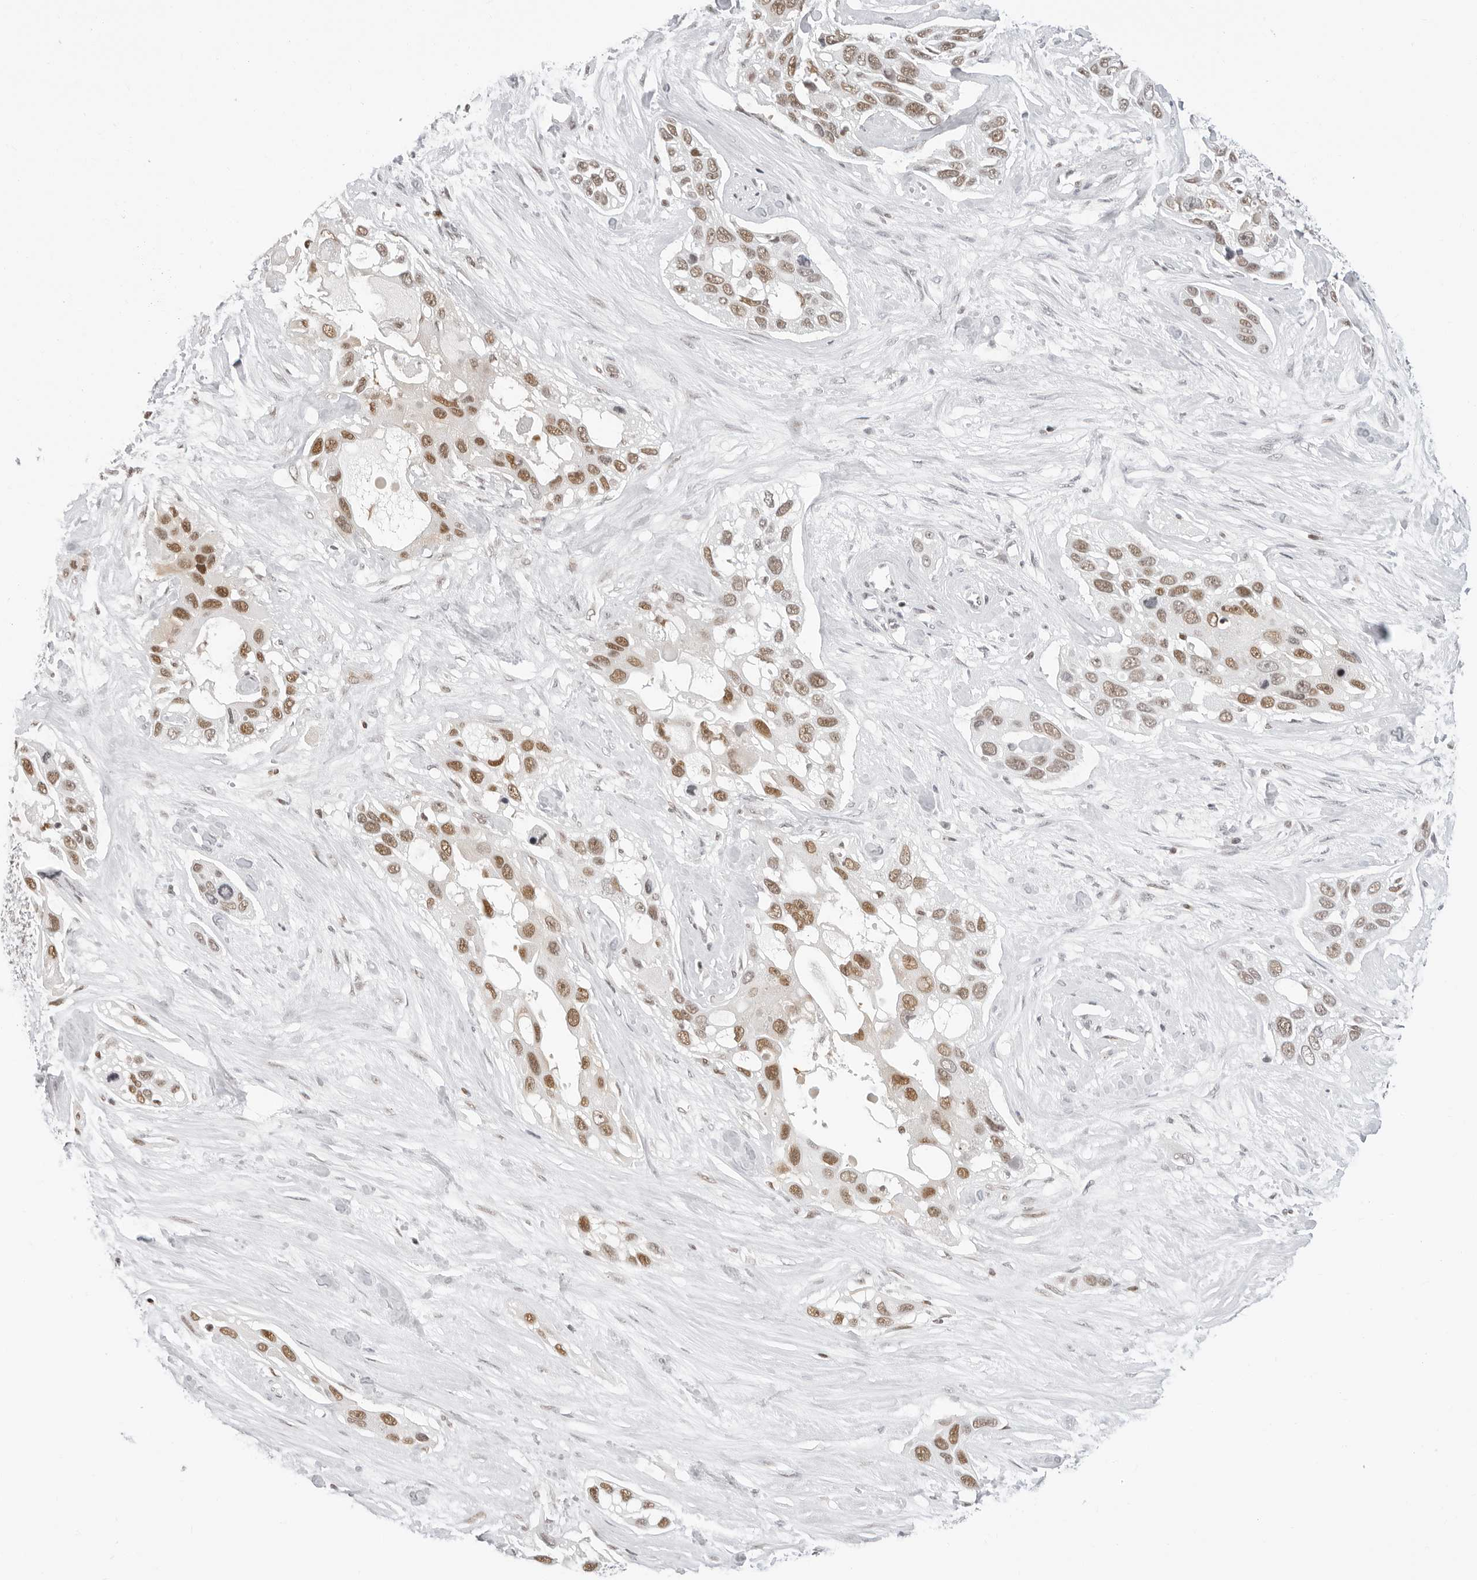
{"staining": {"intensity": "moderate", "quantity": ">75%", "location": "nuclear"}, "tissue": "pancreatic cancer", "cell_type": "Tumor cells", "image_type": "cancer", "snomed": [{"axis": "morphology", "description": "Adenocarcinoma, NOS"}, {"axis": "topography", "description": "Pancreas"}], "caption": "Adenocarcinoma (pancreatic) stained for a protein (brown) shows moderate nuclear positive positivity in approximately >75% of tumor cells.", "gene": "MSH6", "patient": {"sex": "female", "age": 60}}